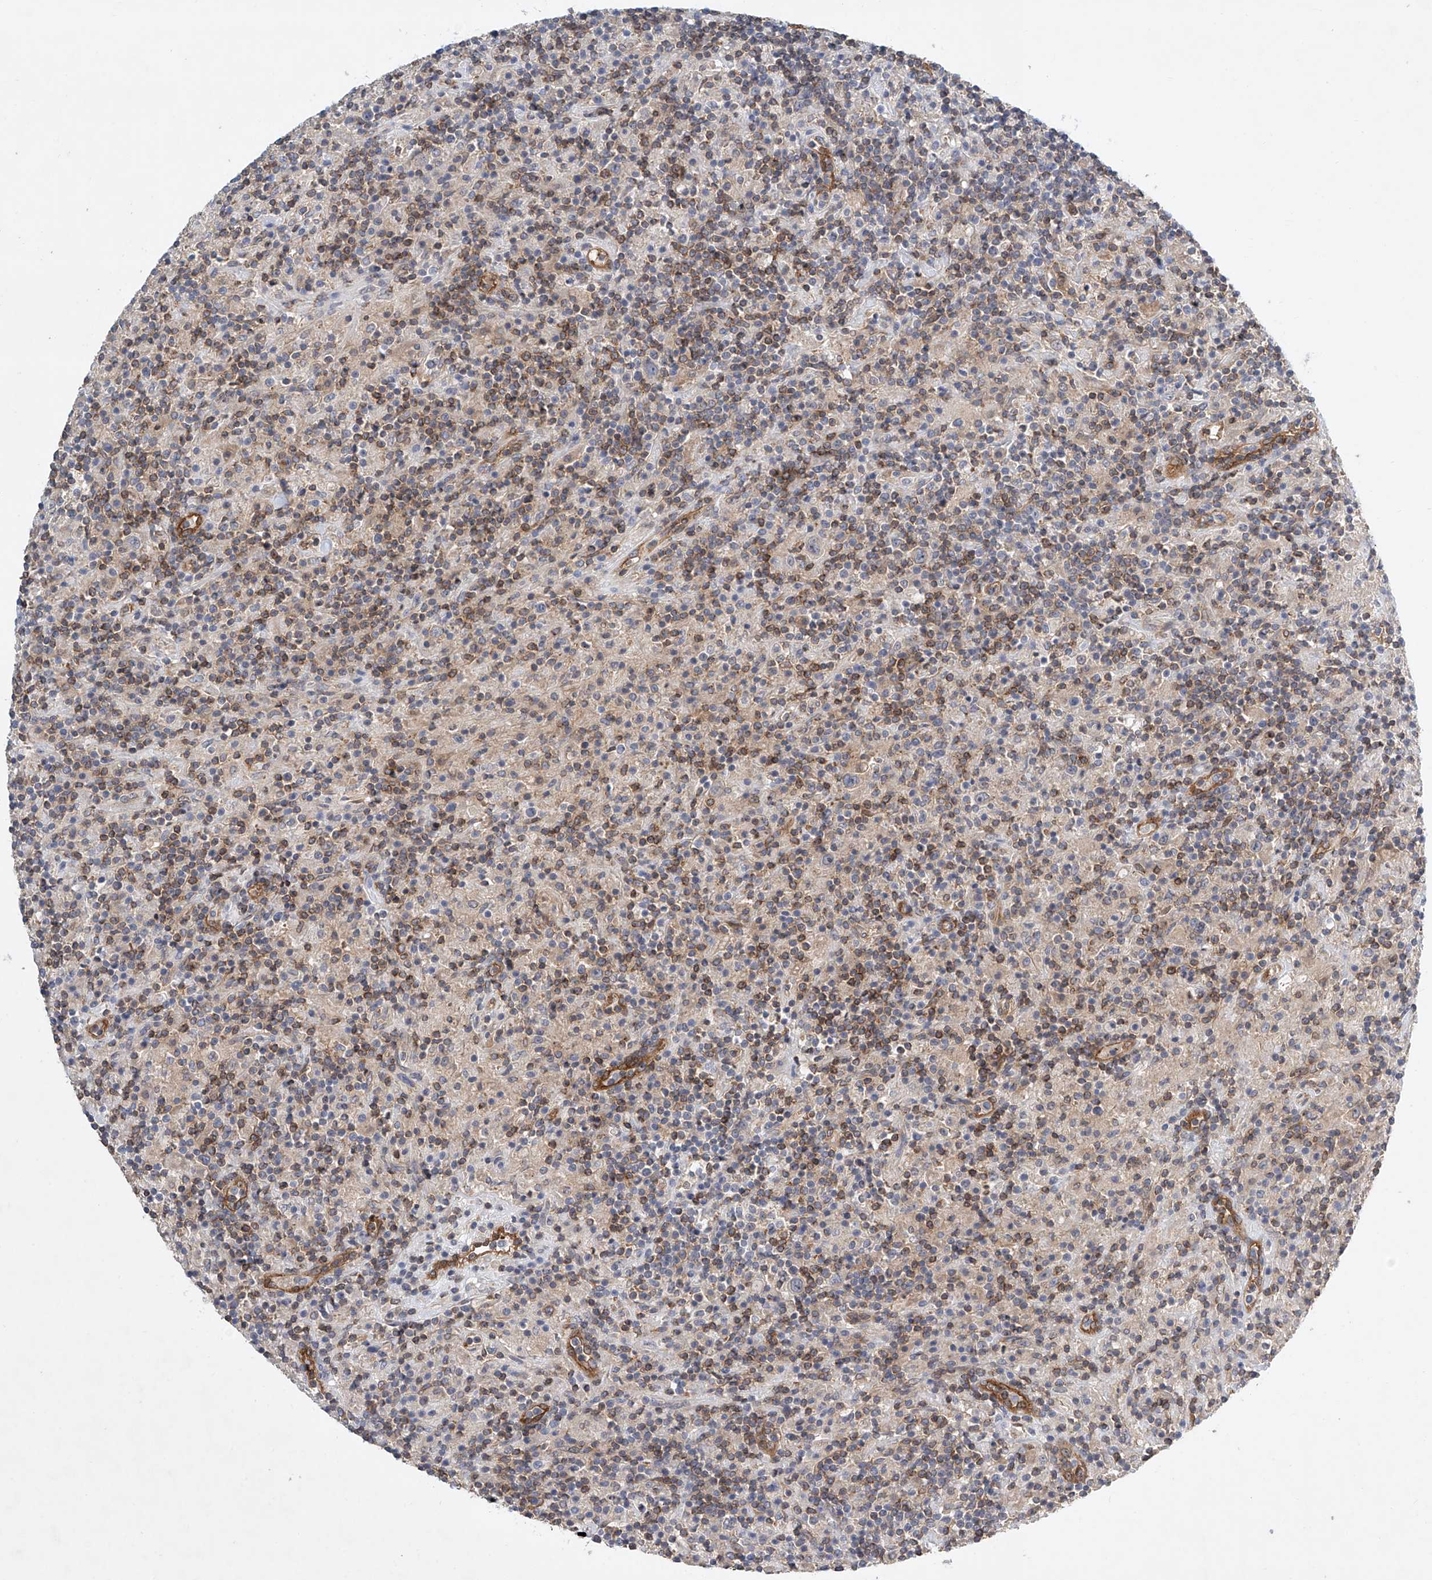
{"staining": {"intensity": "negative", "quantity": "none", "location": "none"}, "tissue": "lymphoma", "cell_type": "Tumor cells", "image_type": "cancer", "snomed": [{"axis": "morphology", "description": "Hodgkin's disease, NOS"}, {"axis": "topography", "description": "Lymph node"}], "caption": "IHC photomicrograph of neoplastic tissue: lymphoma stained with DAB shows no significant protein expression in tumor cells.", "gene": "CARMIL1", "patient": {"sex": "male", "age": 70}}